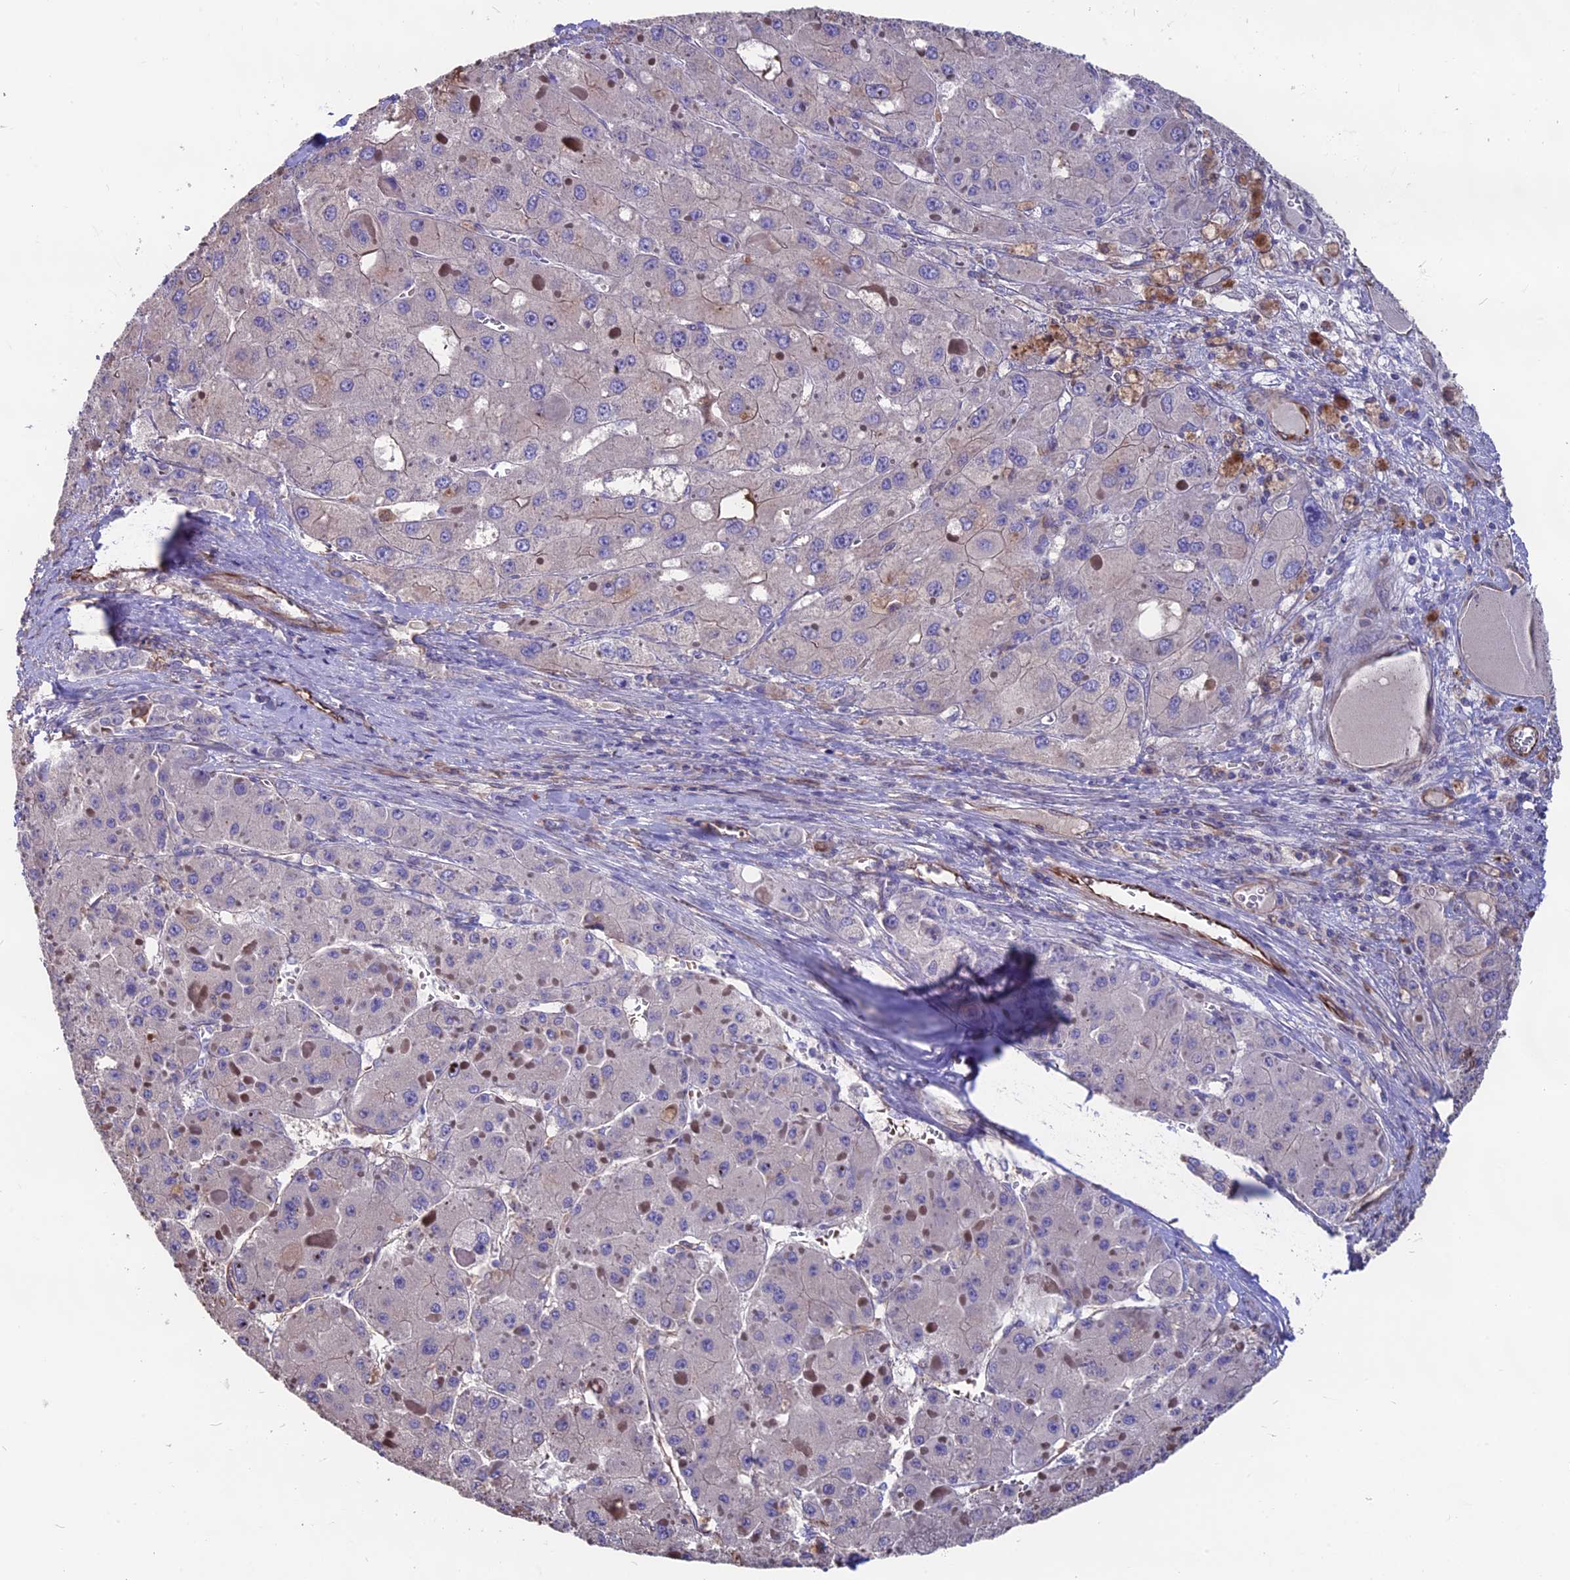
{"staining": {"intensity": "weak", "quantity": "<25%", "location": "cytoplasmic/membranous"}, "tissue": "liver cancer", "cell_type": "Tumor cells", "image_type": "cancer", "snomed": [{"axis": "morphology", "description": "Carcinoma, Hepatocellular, NOS"}, {"axis": "topography", "description": "Liver"}], "caption": "Immunohistochemistry photomicrograph of human hepatocellular carcinoma (liver) stained for a protein (brown), which reveals no expression in tumor cells.", "gene": "SEH1L", "patient": {"sex": "female", "age": 73}}